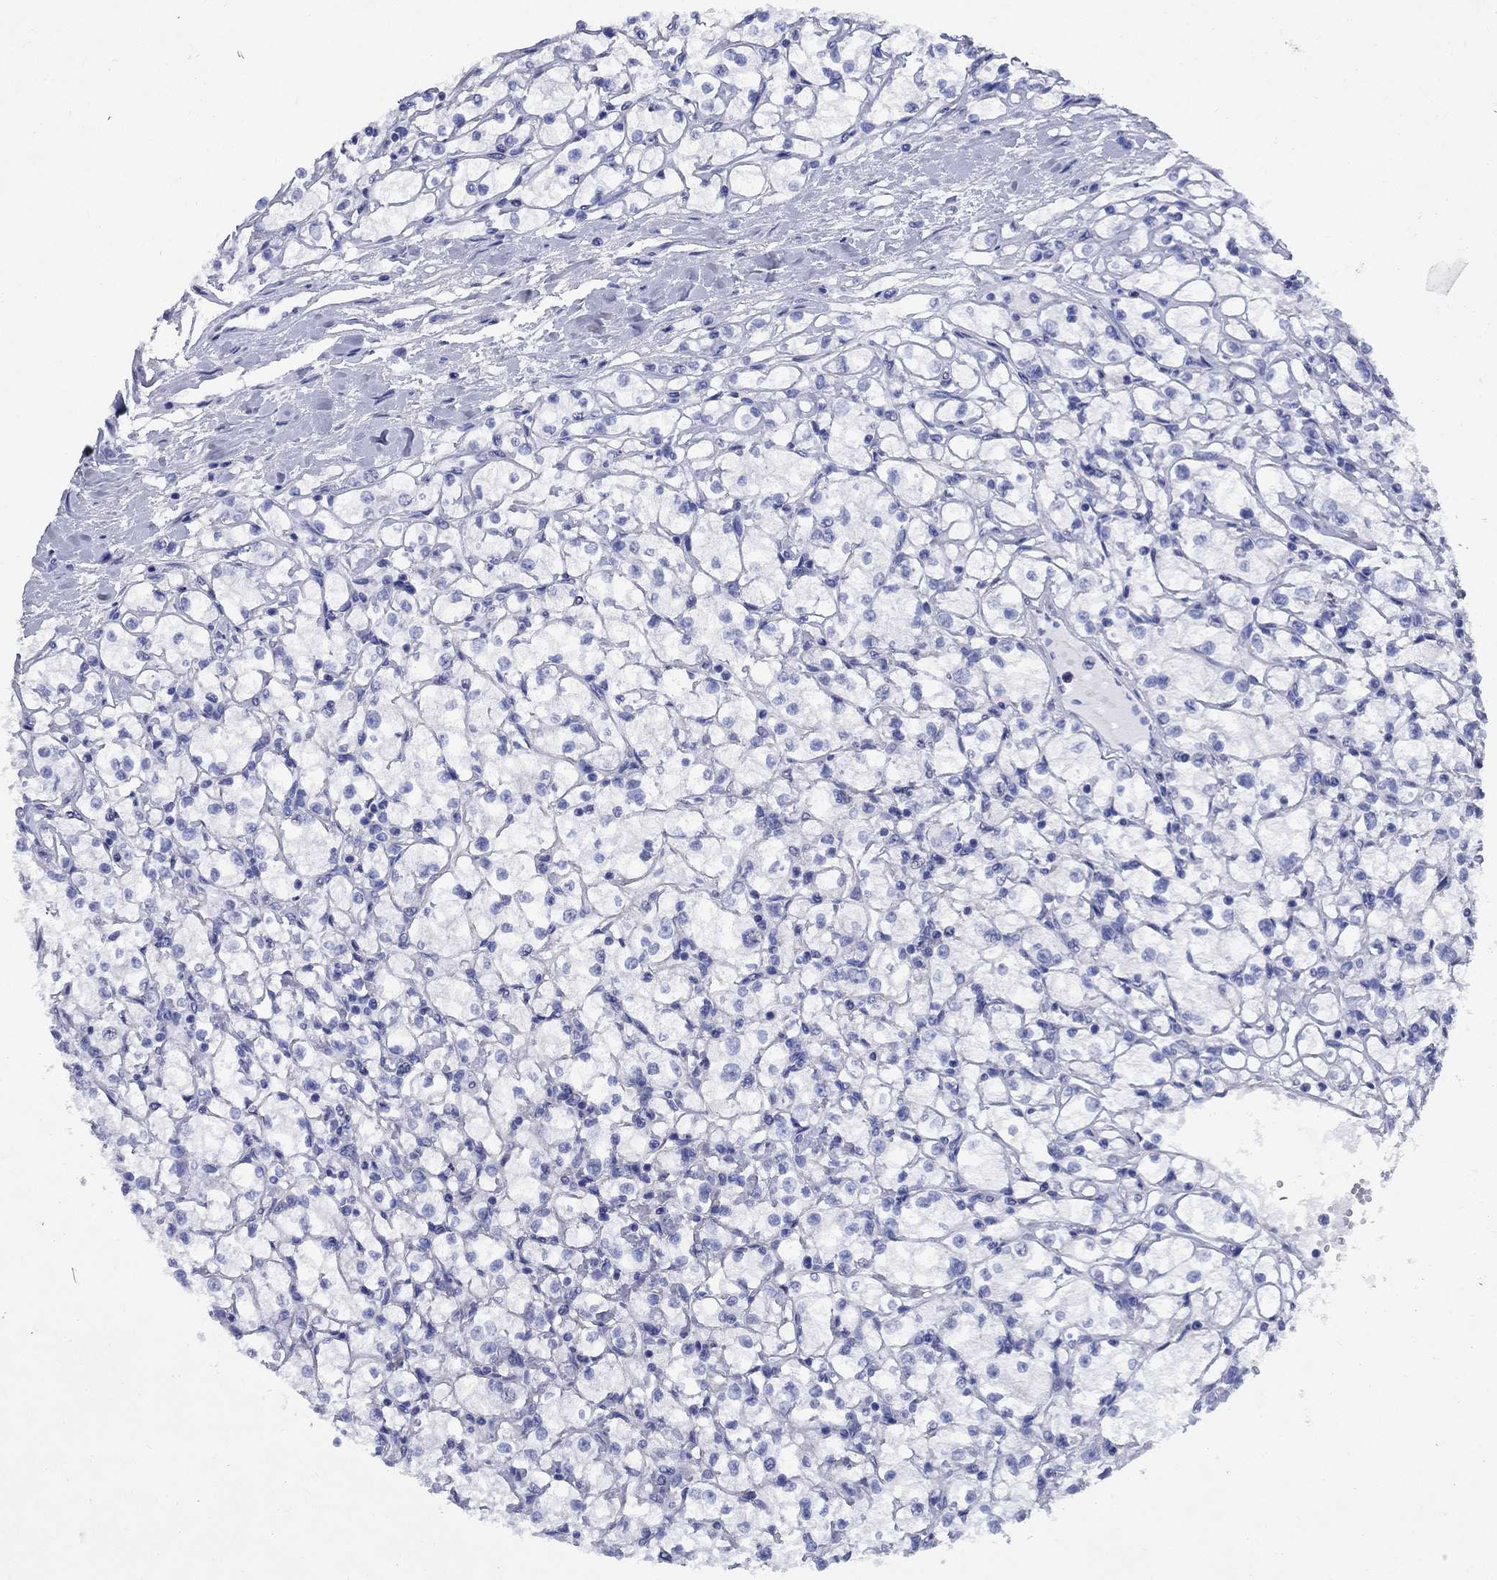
{"staining": {"intensity": "negative", "quantity": "none", "location": "none"}, "tissue": "renal cancer", "cell_type": "Tumor cells", "image_type": "cancer", "snomed": [{"axis": "morphology", "description": "Adenocarcinoma, NOS"}, {"axis": "topography", "description": "Kidney"}], "caption": "IHC of human renal adenocarcinoma shows no positivity in tumor cells.", "gene": "STAB2", "patient": {"sex": "male", "age": 67}}